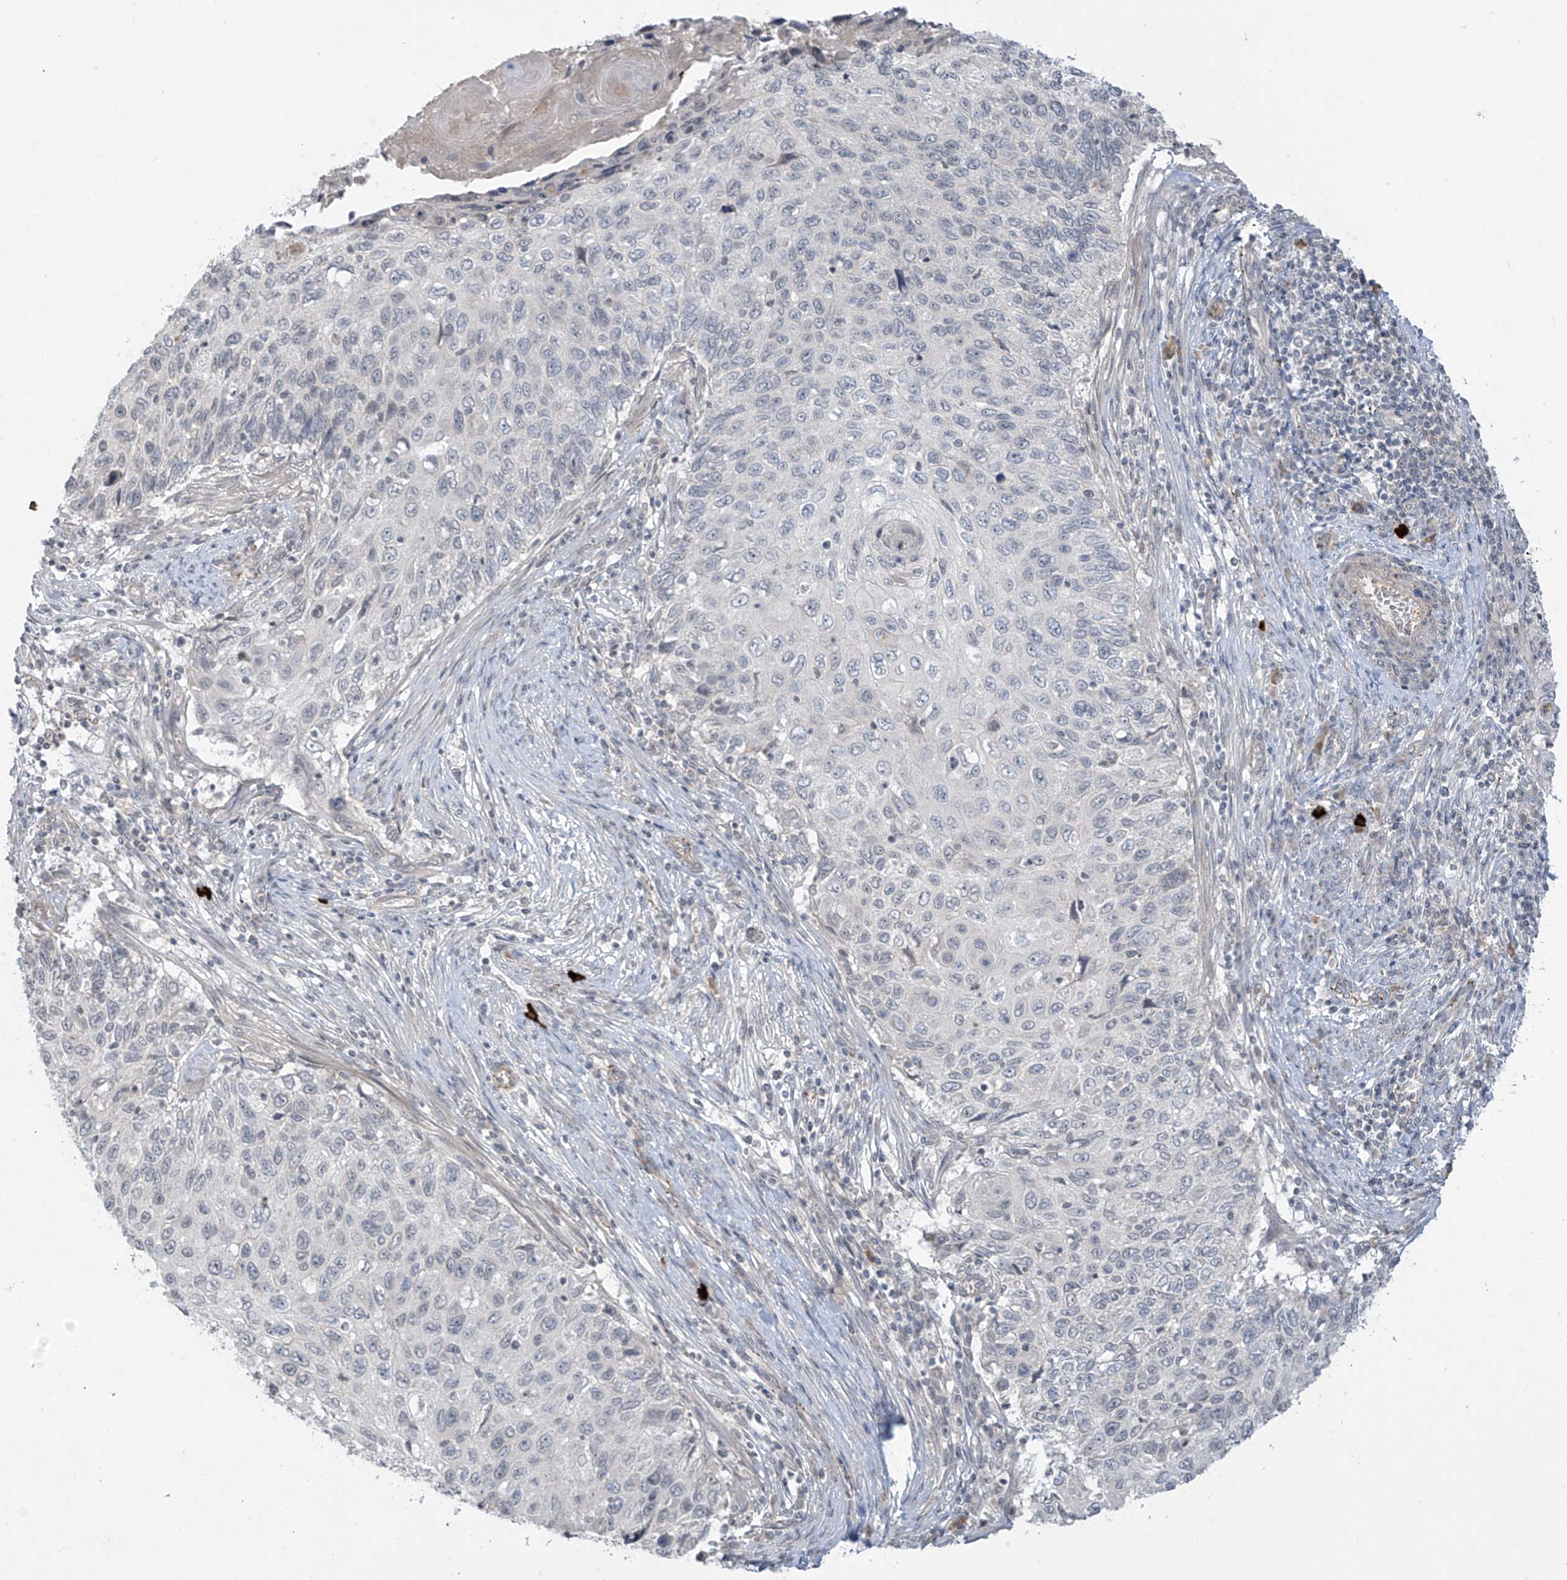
{"staining": {"intensity": "negative", "quantity": "none", "location": "none"}, "tissue": "cervical cancer", "cell_type": "Tumor cells", "image_type": "cancer", "snomed": [{"axis": "morphology", "description": "Squamous cell carcinoma, NOS"}, {"axis": "topography", "description": "Cervix"}], "caption": "Immunohistochemical staining of human cervical squamous cell carcinoma exhibits no significant expression in tumor cells. (Stains: DAB IHC with hematoxylin counter stain, Microscopy: brightfield microscopy at high magnification).", "gene": "DGKQ", "patient": {"sex": "female", "age": 70}}